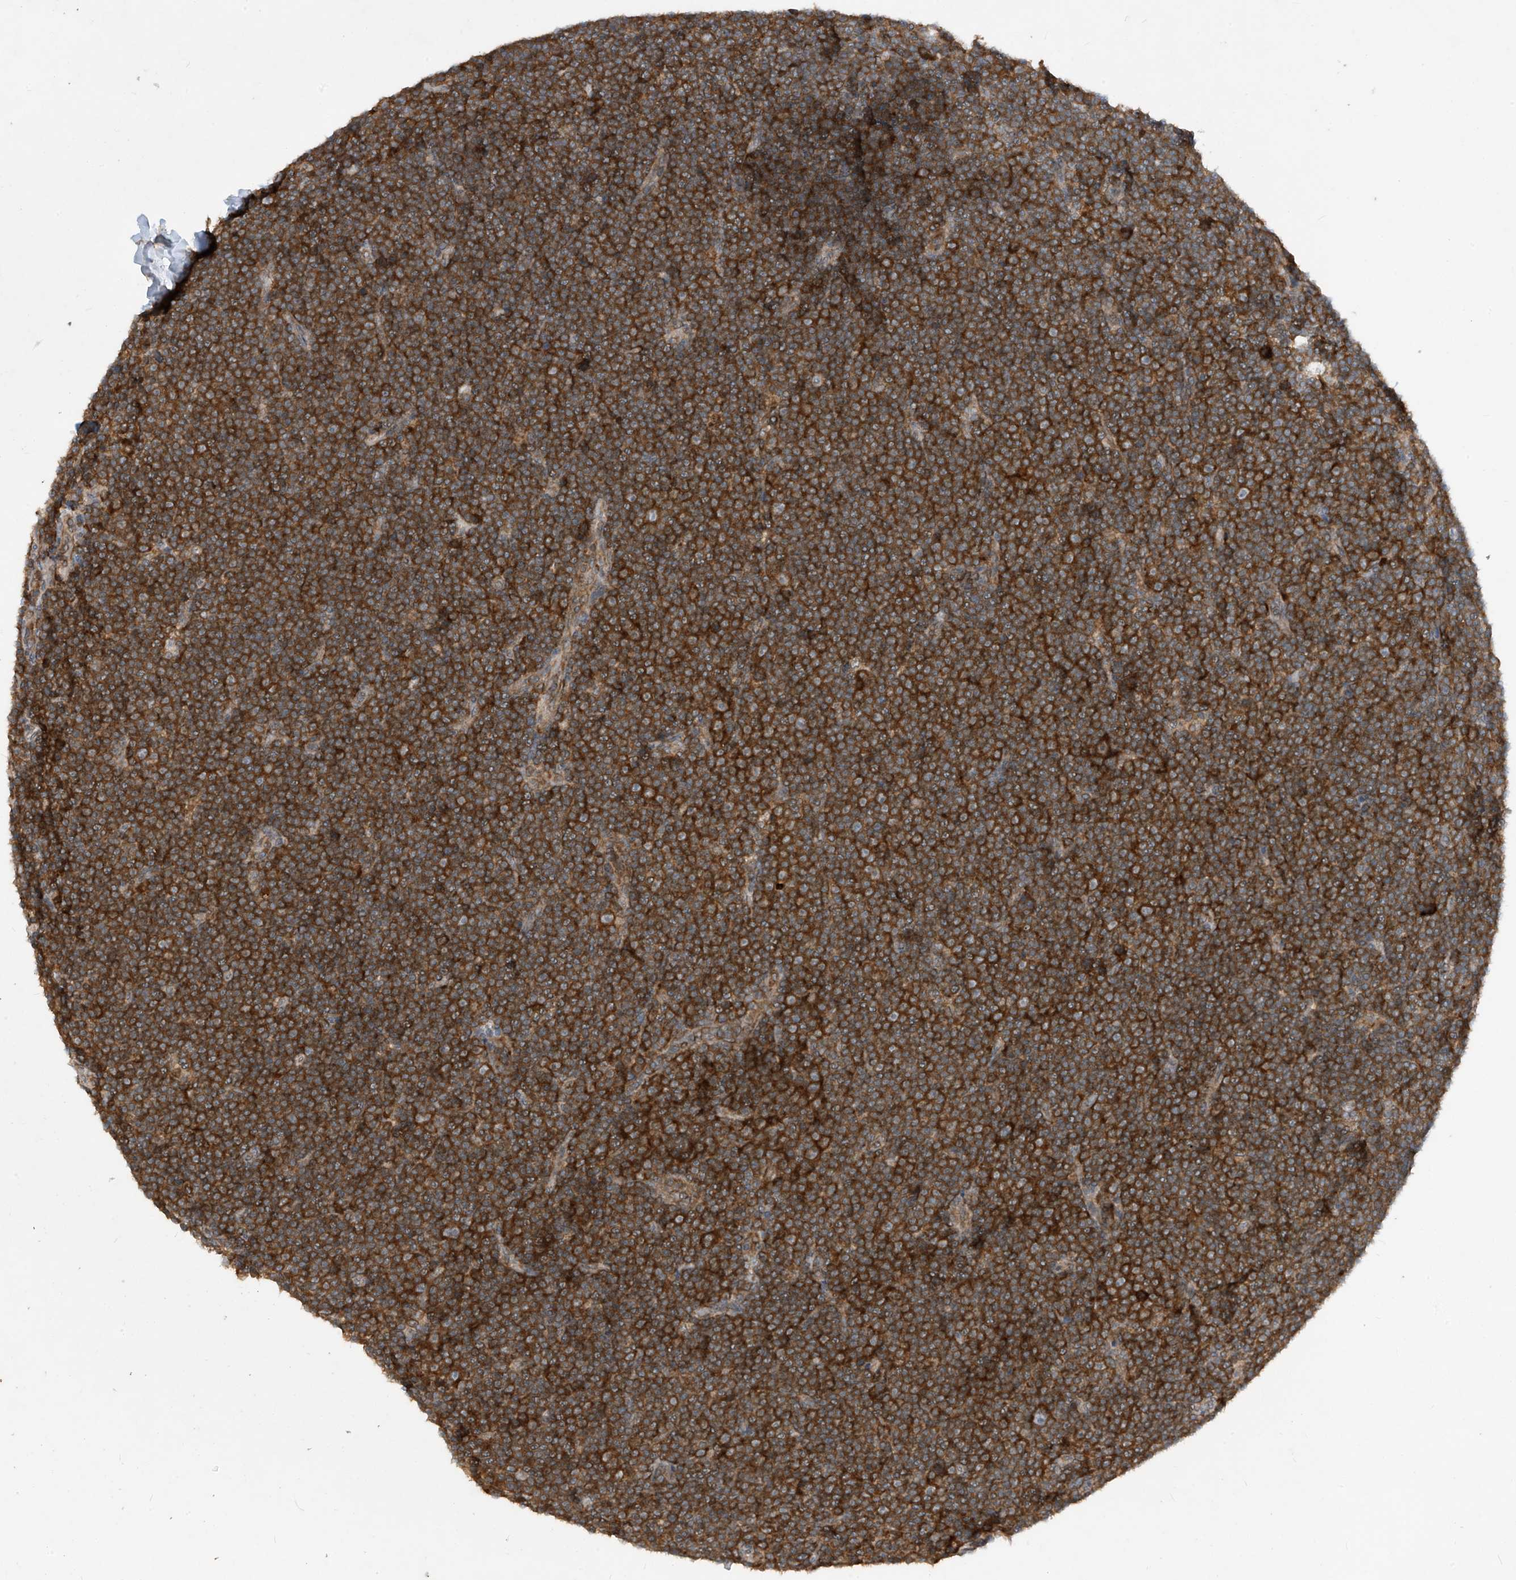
{"staining": {"intensity": "moderate", "quantity": ">75%", "location": "cytoplasmic/membranous"}, "tissue": "lymphoma", "cell_type": "Tumor cells", "image_type": "cancer", "snomed": [{"axis": "morphology", "description": "Malignant lymphoma, non-Hodgkin's type, Low grade"}, {"axis": "topography", "description": "Lymph node"}], "caption": "Immunohistochemistry image of neoplastic tissue: human low-grade malignant lymphoma, non-Hodgkin's type stained using IHC displays medium levels of moderate protein expression localized specifically in the cytoplasmic/membranous of tumor cells, appearing as a cytoplasmic/membranous brown color.", "gene": "RPL34", "patient": {"sex": "female", "age": 67}}